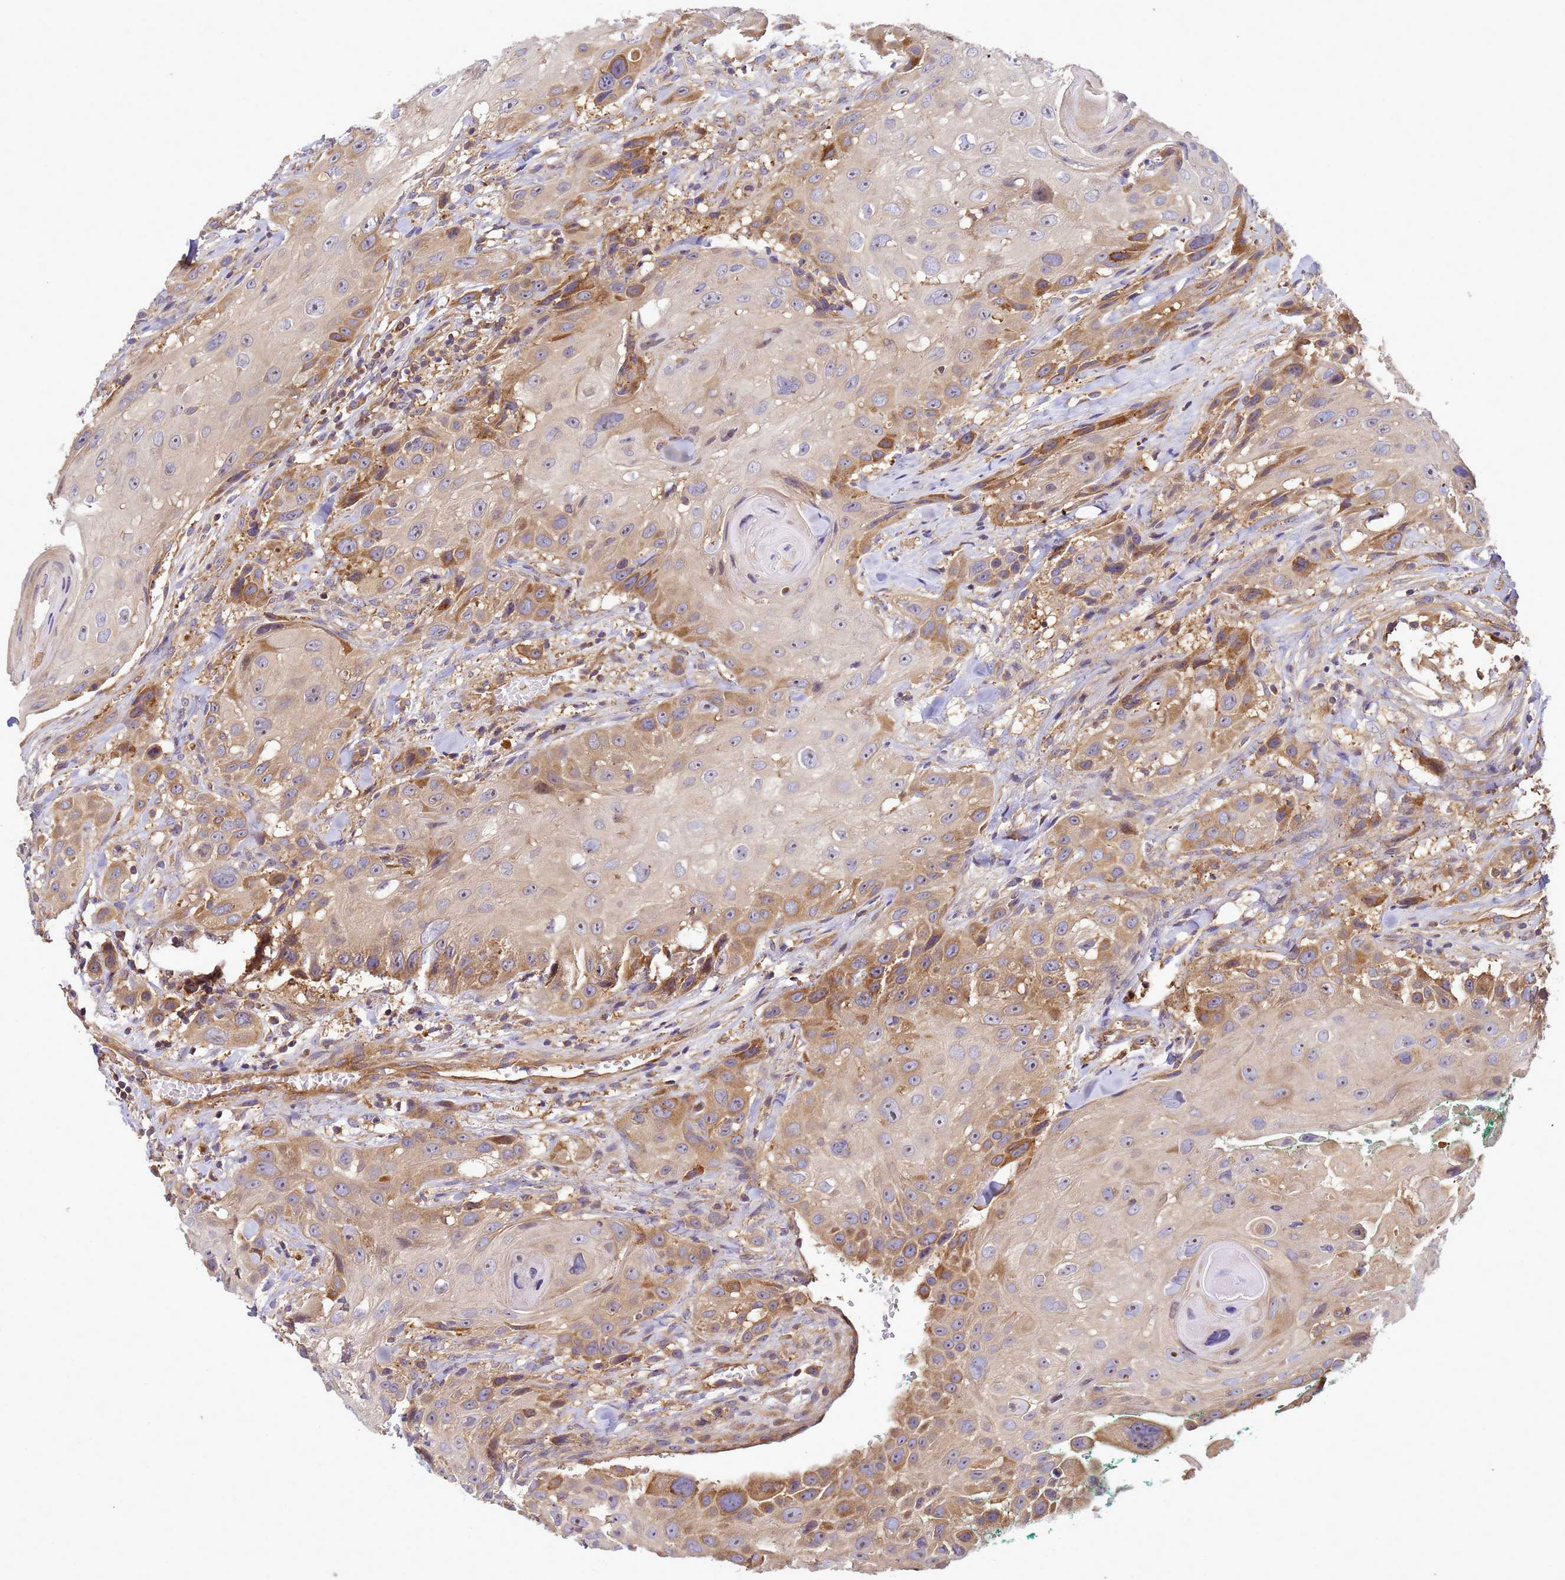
{"staining": {"intensity": "moderate", "quantity": "25%-75%", "location": "cytoplasmic/membranous"}, "tissue": "head and neck cancer", "cell_type": "Tumor cells", "image_type": "cancer", "snomed": [{"axis": "morphology", "description": "Squamous cell carcinoma, NOS"}, {"axis": "topography", "description": "Head-Neck"}], "caption": "Head and neck cancer stained for a protein displays moderate cytoplasmic/membranous positivity in tumor cells. (DAB (3,3'-diaminobenzidine) IHC with brightfield microscopy, high magnification).", "gene": "BECN1", "patient": {"sex": "male", "age": 81}}